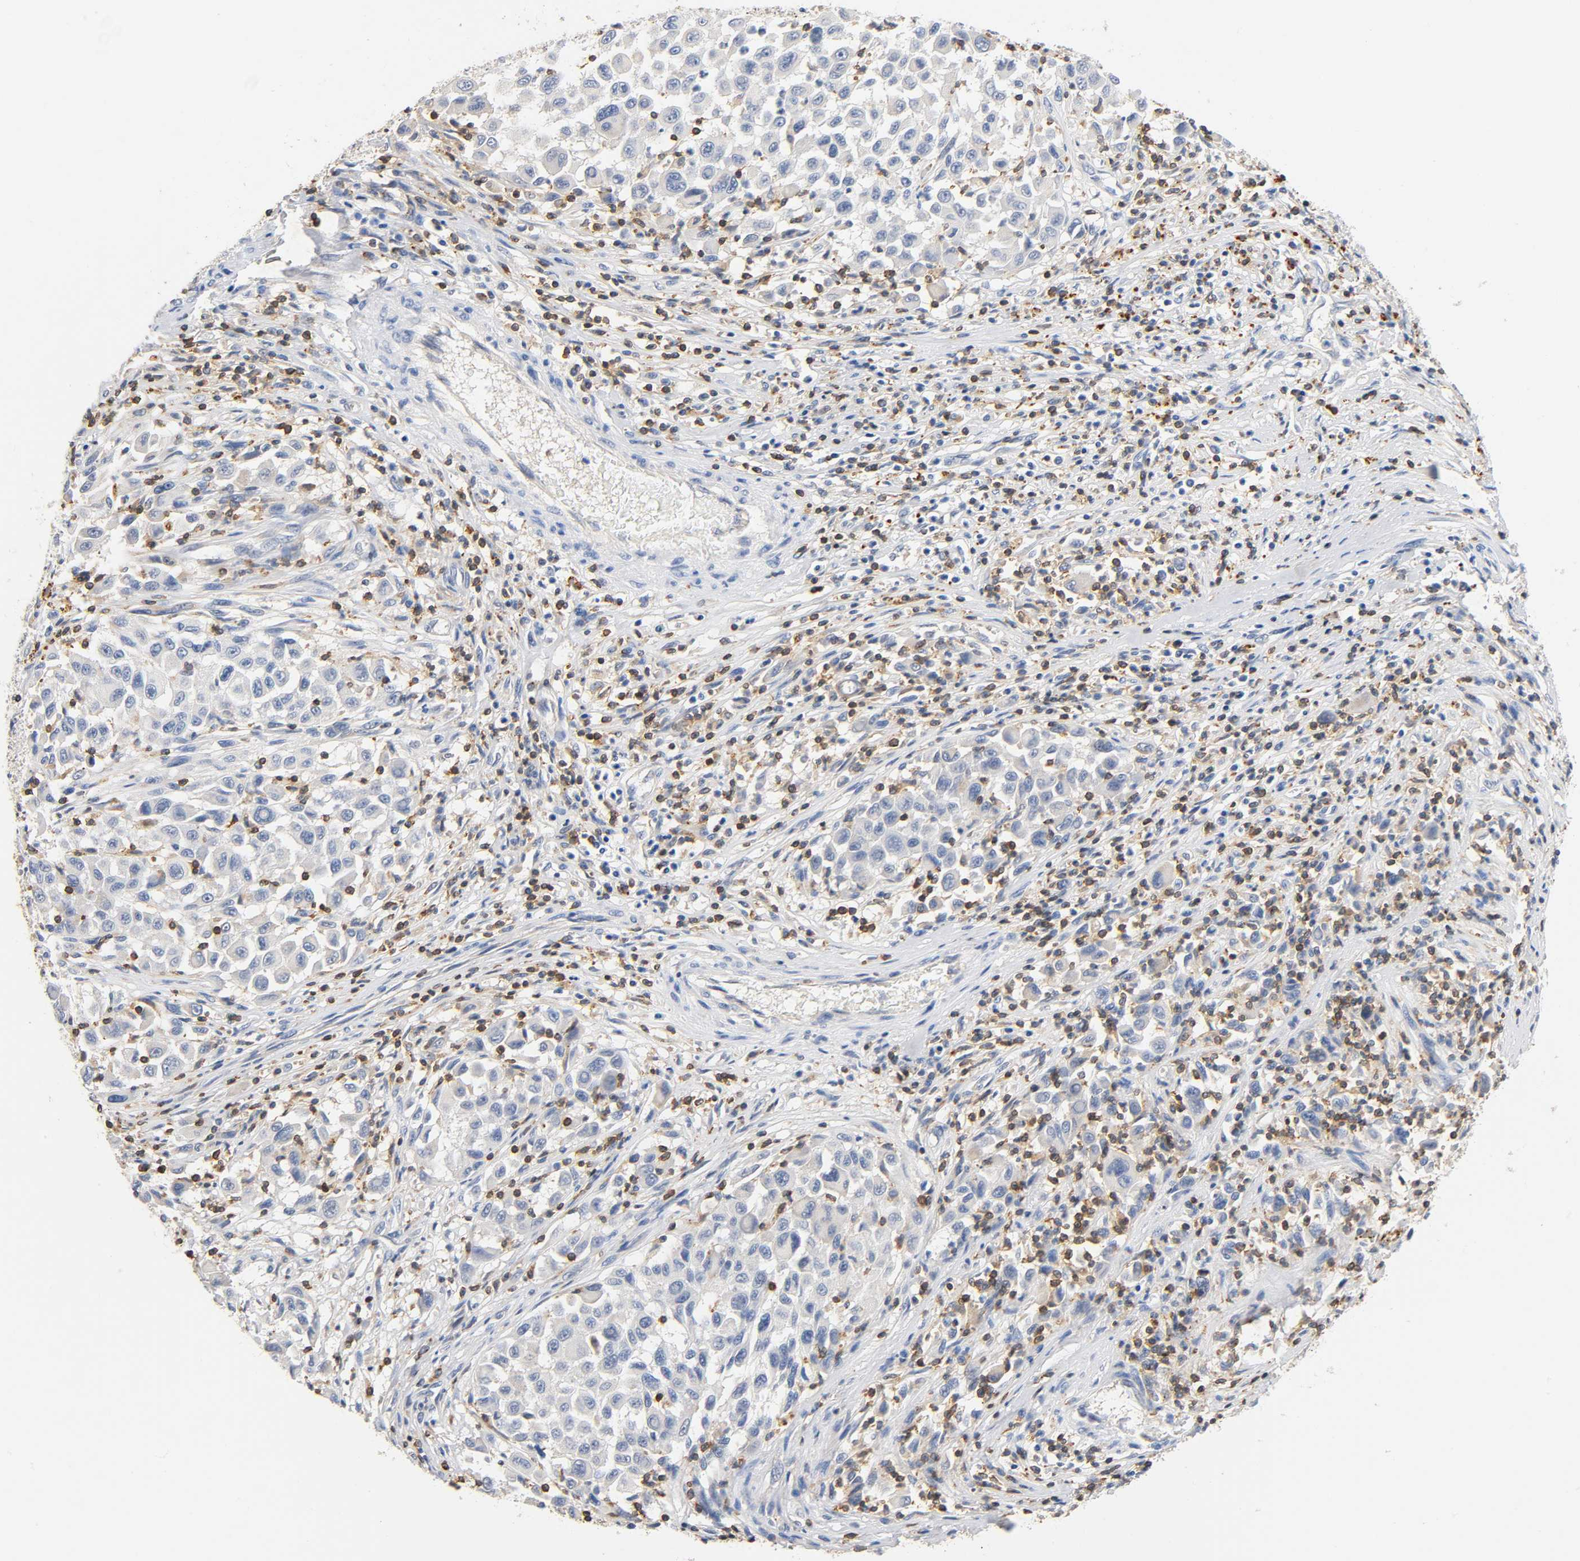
{"staining": {"intensity": "negative", "quantity": "none", "location": "none"}, "tissue": "melanoma", "cell_type": "Tumor cells", "image_type": "cancer", "snomed": [{"axis": "morphology", "description": "Malignant melanoma, Metastatic site"}, {"axis": "topography", "description": "Lymph node"}], "caption": "High power microscopy histopathology image of an IHC histopathology image of malignant melanoma (metastatic site), revealing no significant positivity in tumor cells.", "gene": "UCKL1", "patient": {"sex": "male", "age": 61}}